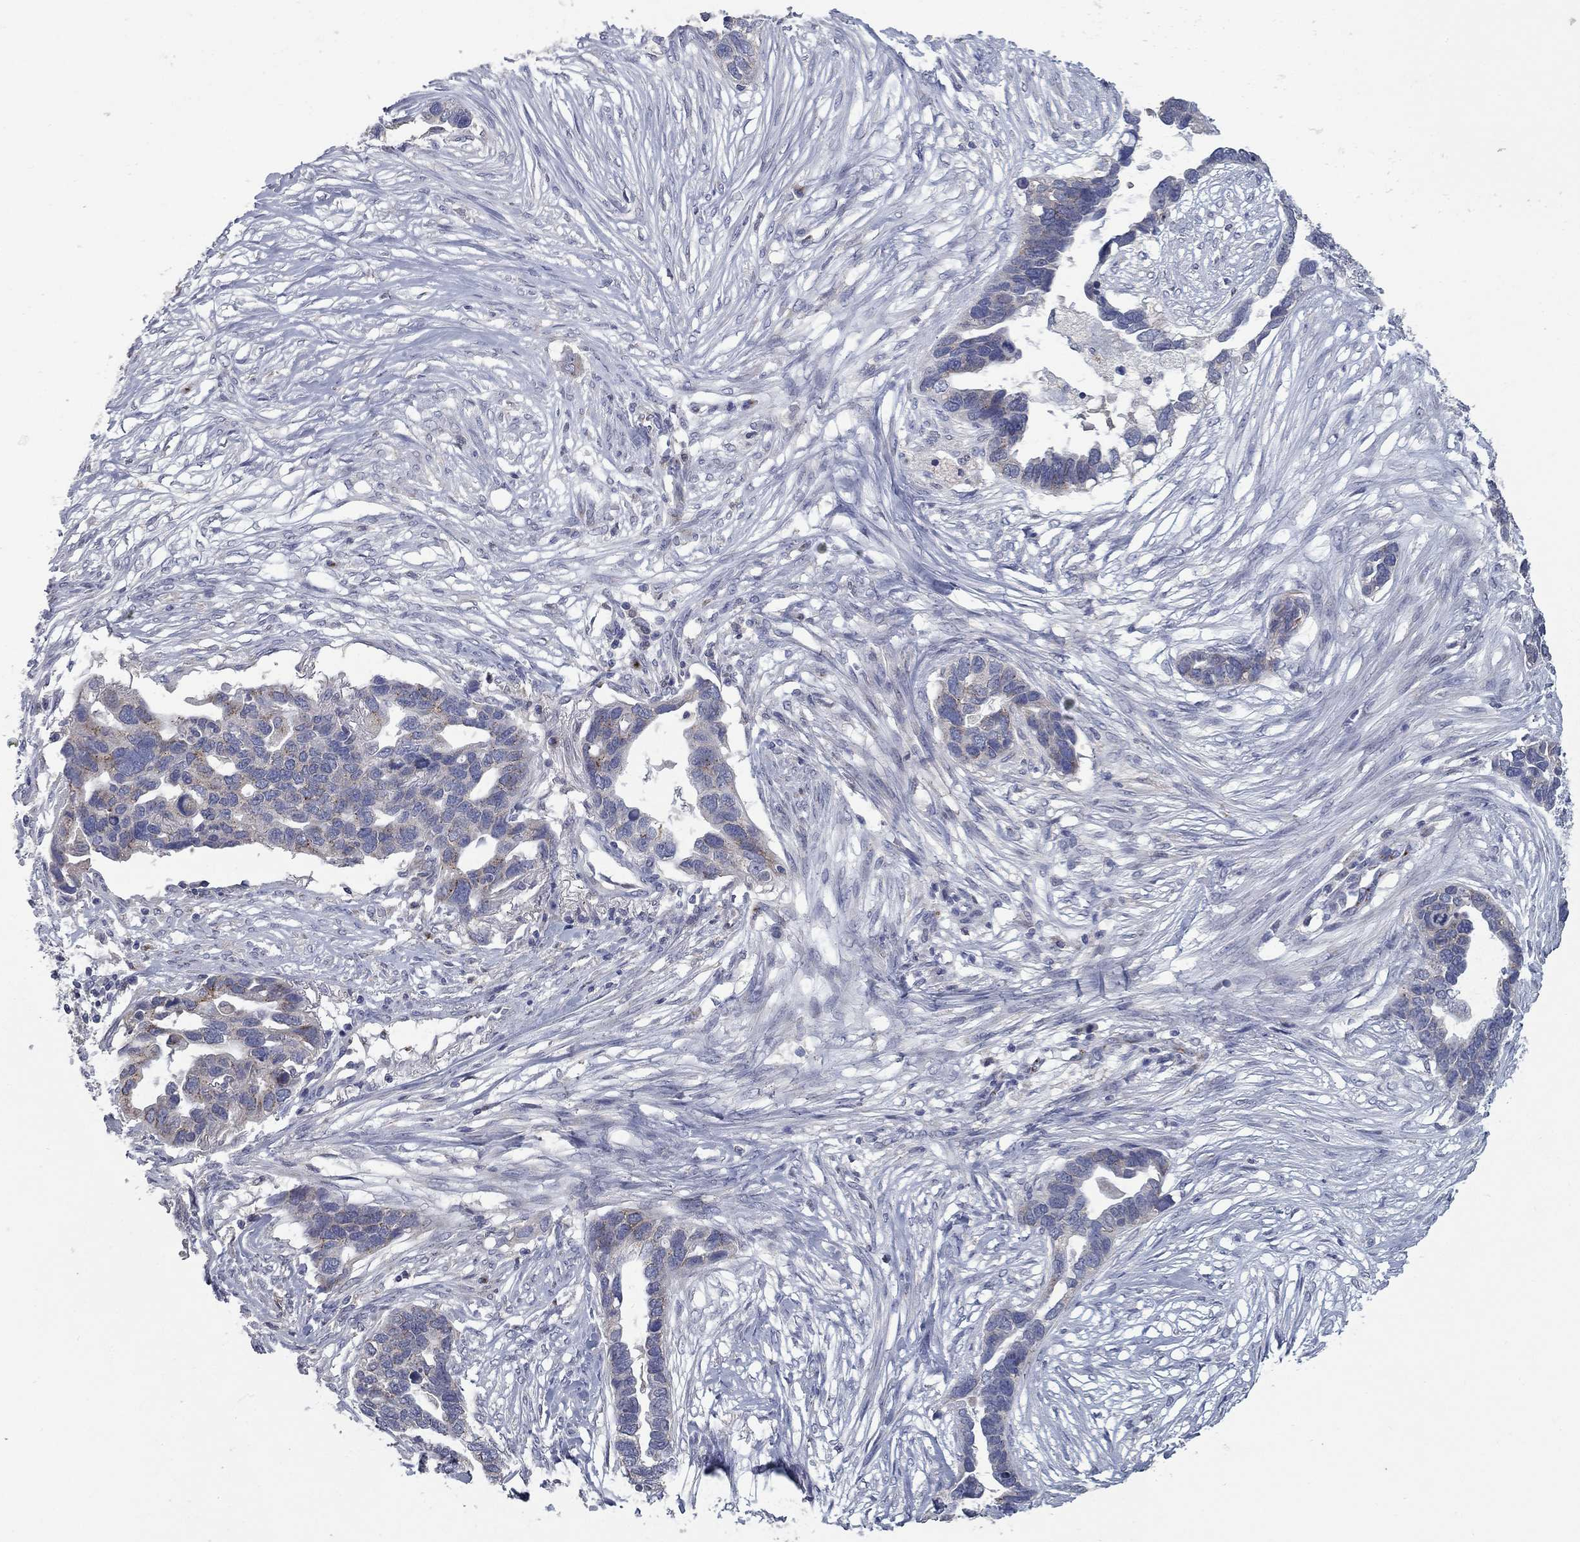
{"staining": {"intensity": "moderate", "quantity": "<25%", "location": "cytoplasmic/membranous"}, "tissue": "ovarian cancer", "cell_type": "Tumor cells", "image_type": "cancer", "snomed": [{"axis": "morphology", "description": "Cystadenocarcinoma, serous, NOS"}, {"axis": "topography", "description": "Ovary"}], "caption": "Ovarian serous cystadenocarcinoma stained for a protein (brown) reveals moderate cytoplasmic/membranous positive expression in about <25% of tumor cells.", "gene": "KIAA0319L", "patient": {"sex": "female", "age": 54}}